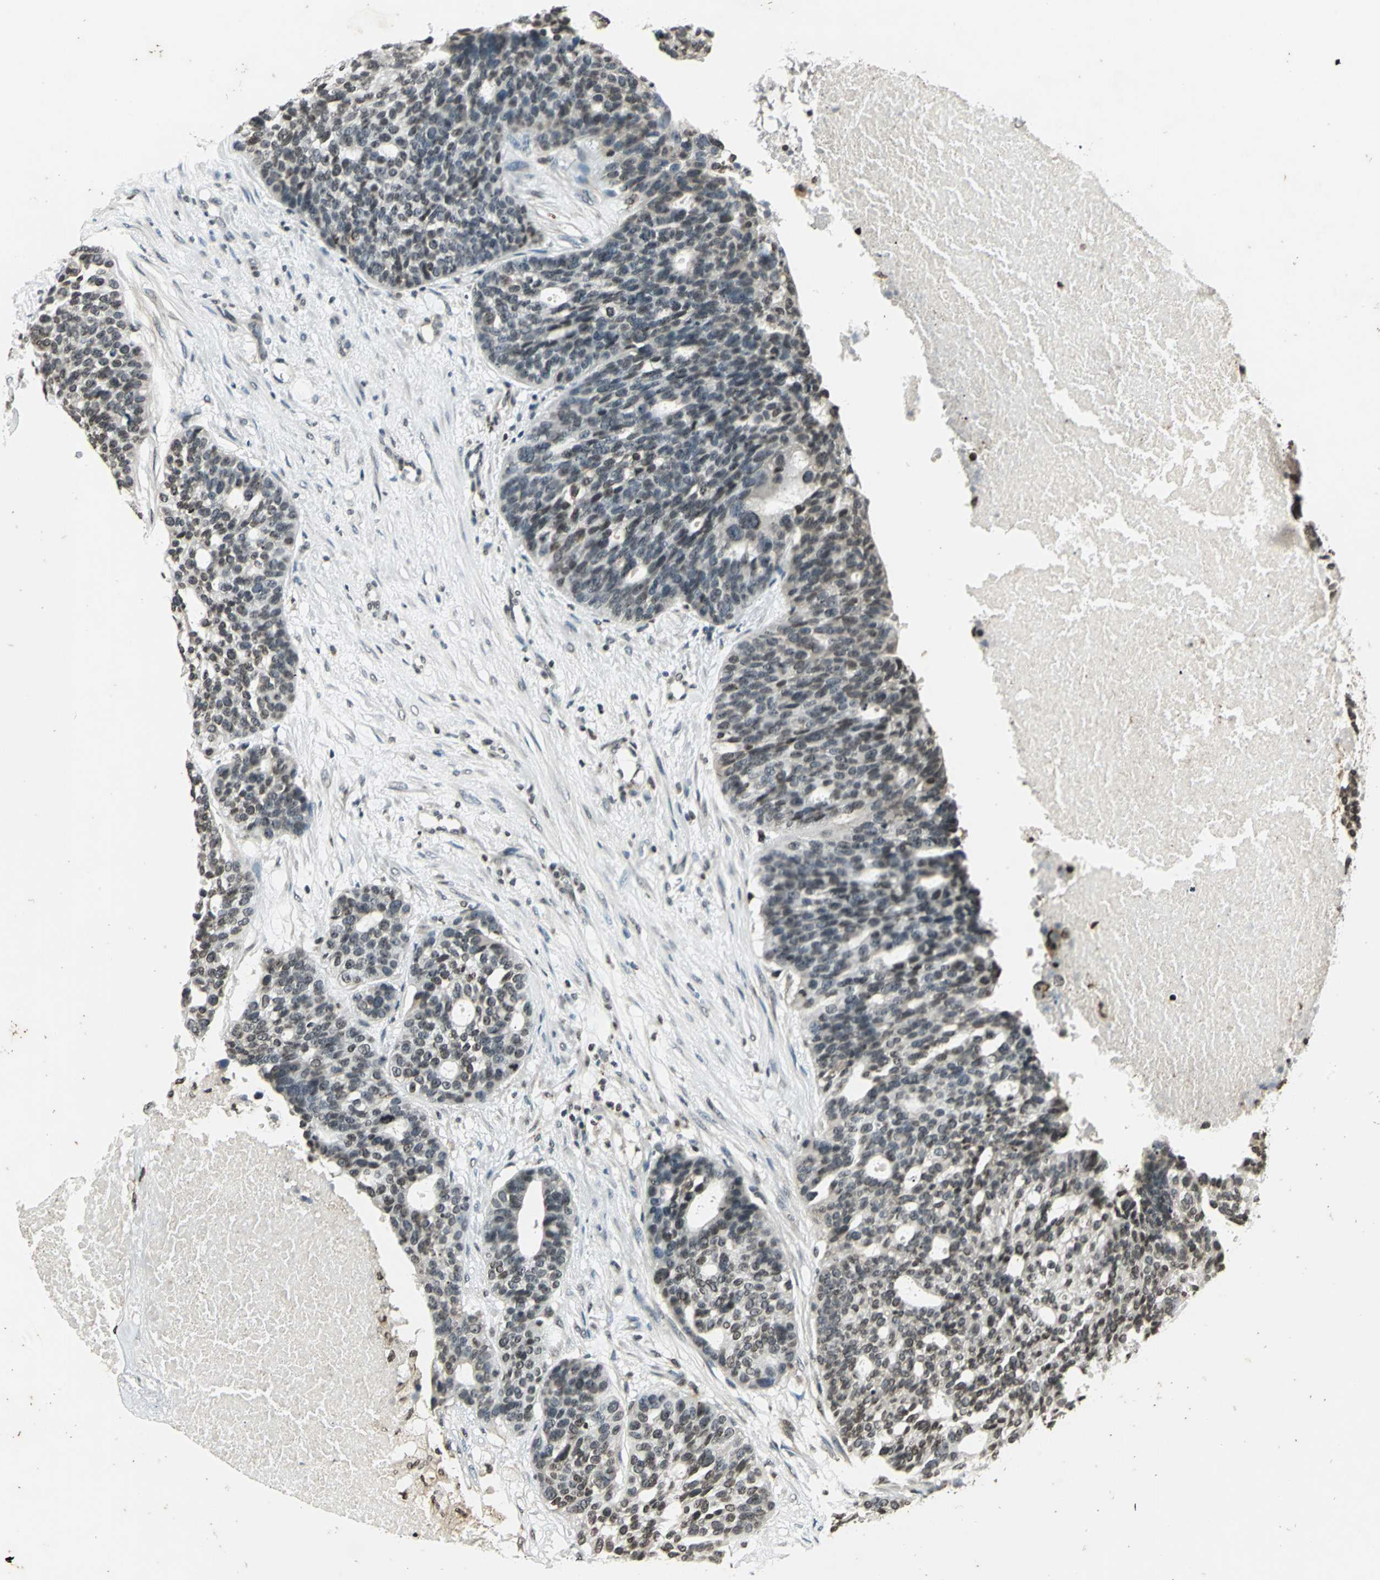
{"staining": {"intensity": "weak", "quantity": "25%-75%", "location": "cytoplasmic/membranous,nuclear"}, "tissue": "ovarian cancer", "cell_type": "Tumor cells", "image_type": "cancer", "snomed": [{"axis": "morphology", "description": "Cystadenocarcinoma, serous, NOS"}, {"axis": "topography", "description": "Ovary"}], "caption": "DAB (3,3'-diaminobenzidine) immunohistochemical staining of human ovarian serous cystadenocarcinoma displays weak cytoplasmic/membranous and nuclear protein positivity in approximately 25%-75% of tumor cells. The protein of interest is stained brown, and the nuclei are stained in blue (DAB IHC with brightfield microscopy, high magnification).", "gene": "LGALS3", "patient": {"sex": "female", "age": 59}}